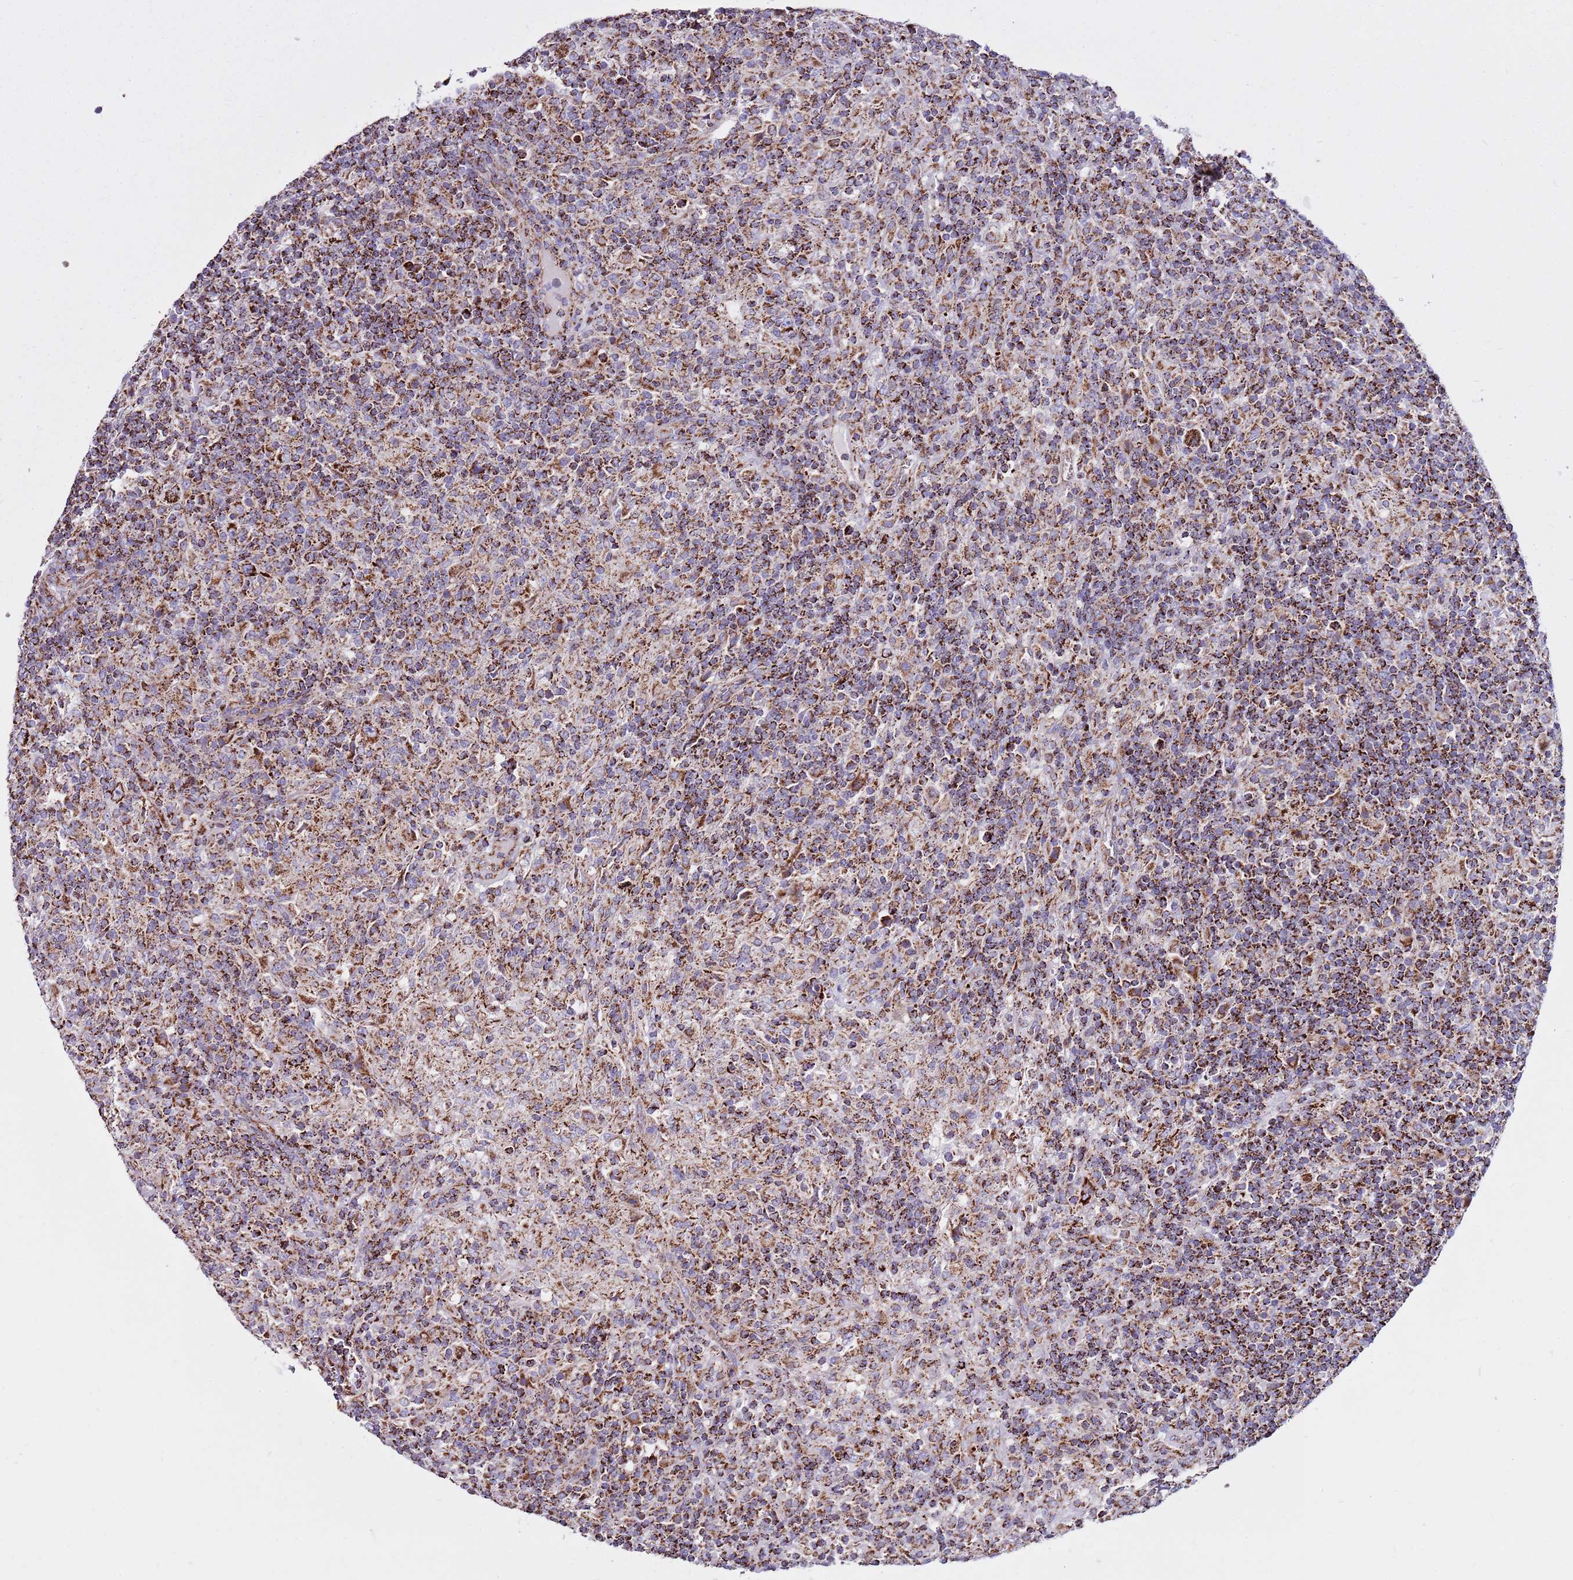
{"staining": {"intensity": "strong", "quantity": ">75%", "location": "cytoplasmic/membranous"}, "tissue": "lymphoma", "cell_type": "Tumor cells", "image_type": "cancer", "snomed": [{"axis": "morphology", "description": "Hodgkin's disease, NOS"}, {"axis": "topography", "description": "Lymph node"}], "caption": "The immunohistochemical stain labels strong cytoplasmic/membranous positivity in tumor cells of lymphoma tissue.", "gene": "HECTD4", "patient": {"sex": "male", "age": 70}}